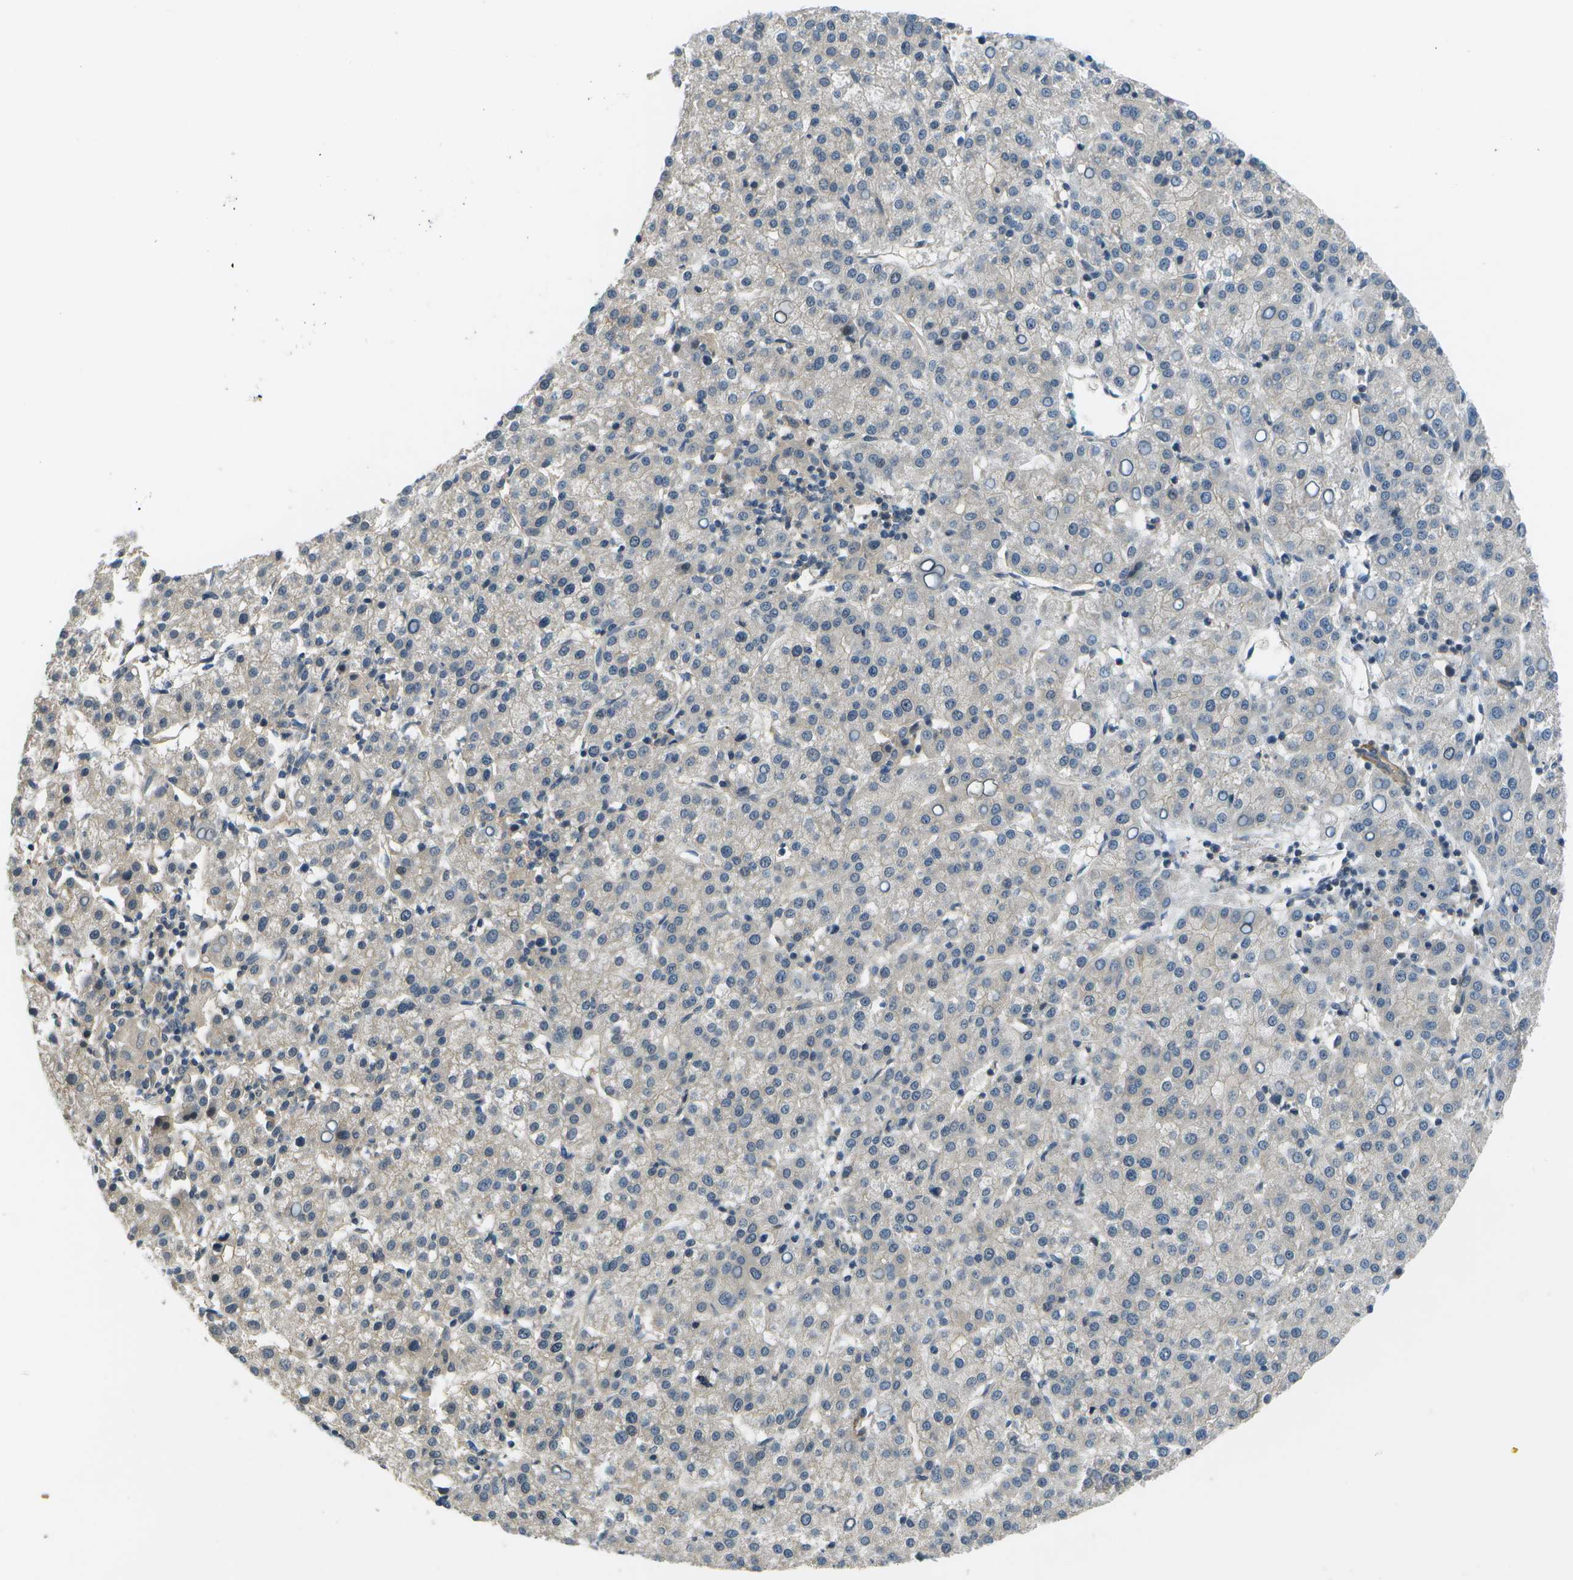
{"staining": {"intensity": "negative", "quantity": "none", "location": "none"}, "tissue": "liver cancer", "cell_type": "Tumor cells", "image_type": "cancer", "snomed": [{"axis": "morphology", "description": "Carcinoma, Hepatocellular, NOS"}, {"axis": "topography", "description": "Liver"}], "caption": "High magnification brightfield microscopy of liver cancer stained with DAB (3,3'-diaminobenzidine) (brown) and counterstained with hematoxylin (blue): tumor cells show no significant staining.", "gene": "ENPP5", "patient": {"sex": "female", "age": 58}}